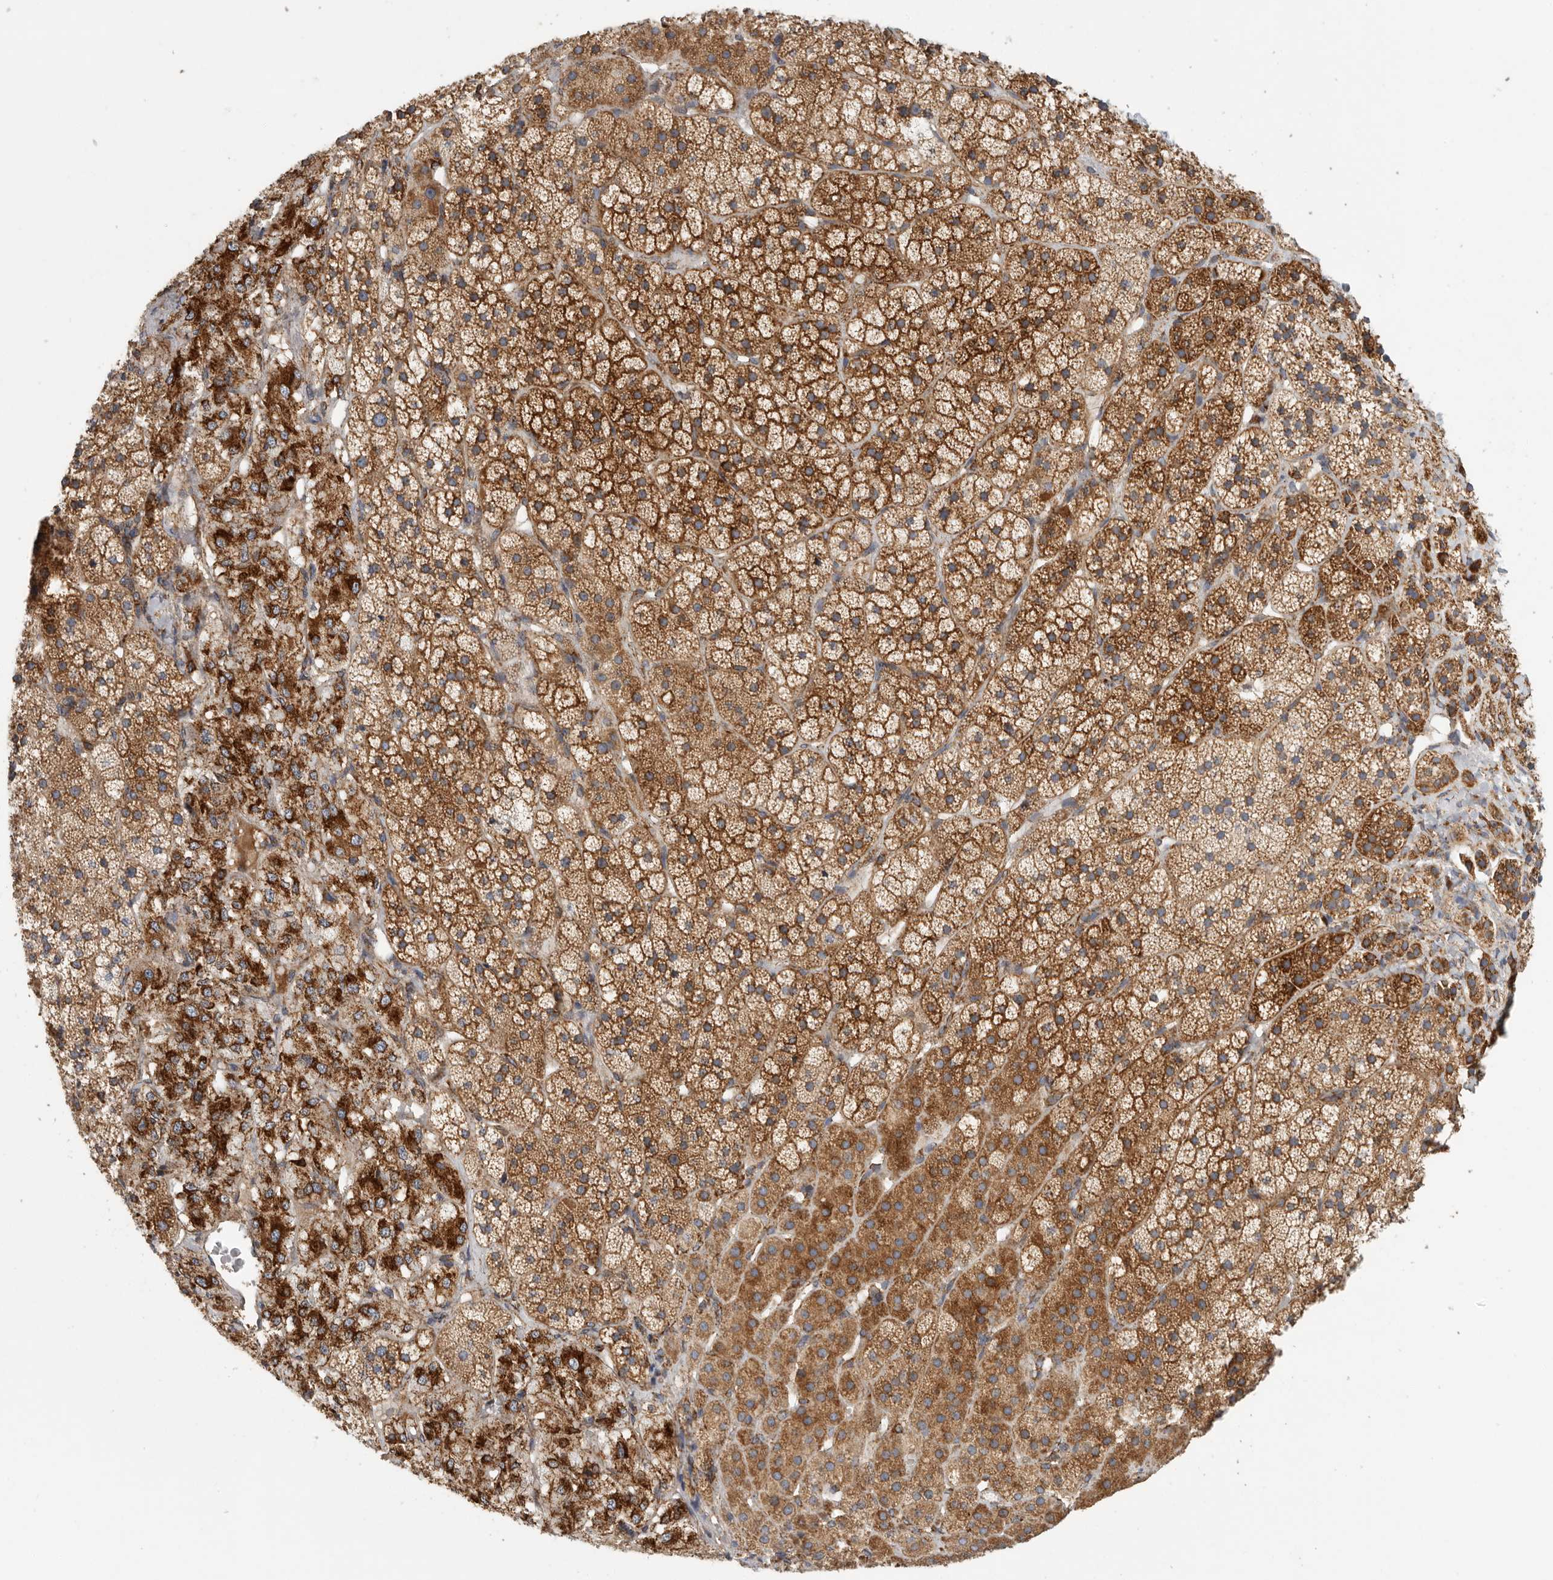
{"staining": {"intensity": "strong", "quantity": ">75%", "location": "cytoplasmic/membranous"}, "tissue": "adrenal gland", "cell_type": "Glandular cells", "image_type": "normal", "snomed": [{"axis": "morphology", "description": "Normal tissue, NOS"}, {"axis": "topography", "description": "Adrenal gland"}], "caption": "Unremarkable adrenal gland displays strong cytoplasmic/membranous expression in about >75% of glandular cells.", "gene": "FKBP8", "patient": {"sex": "female", "age": 44}}